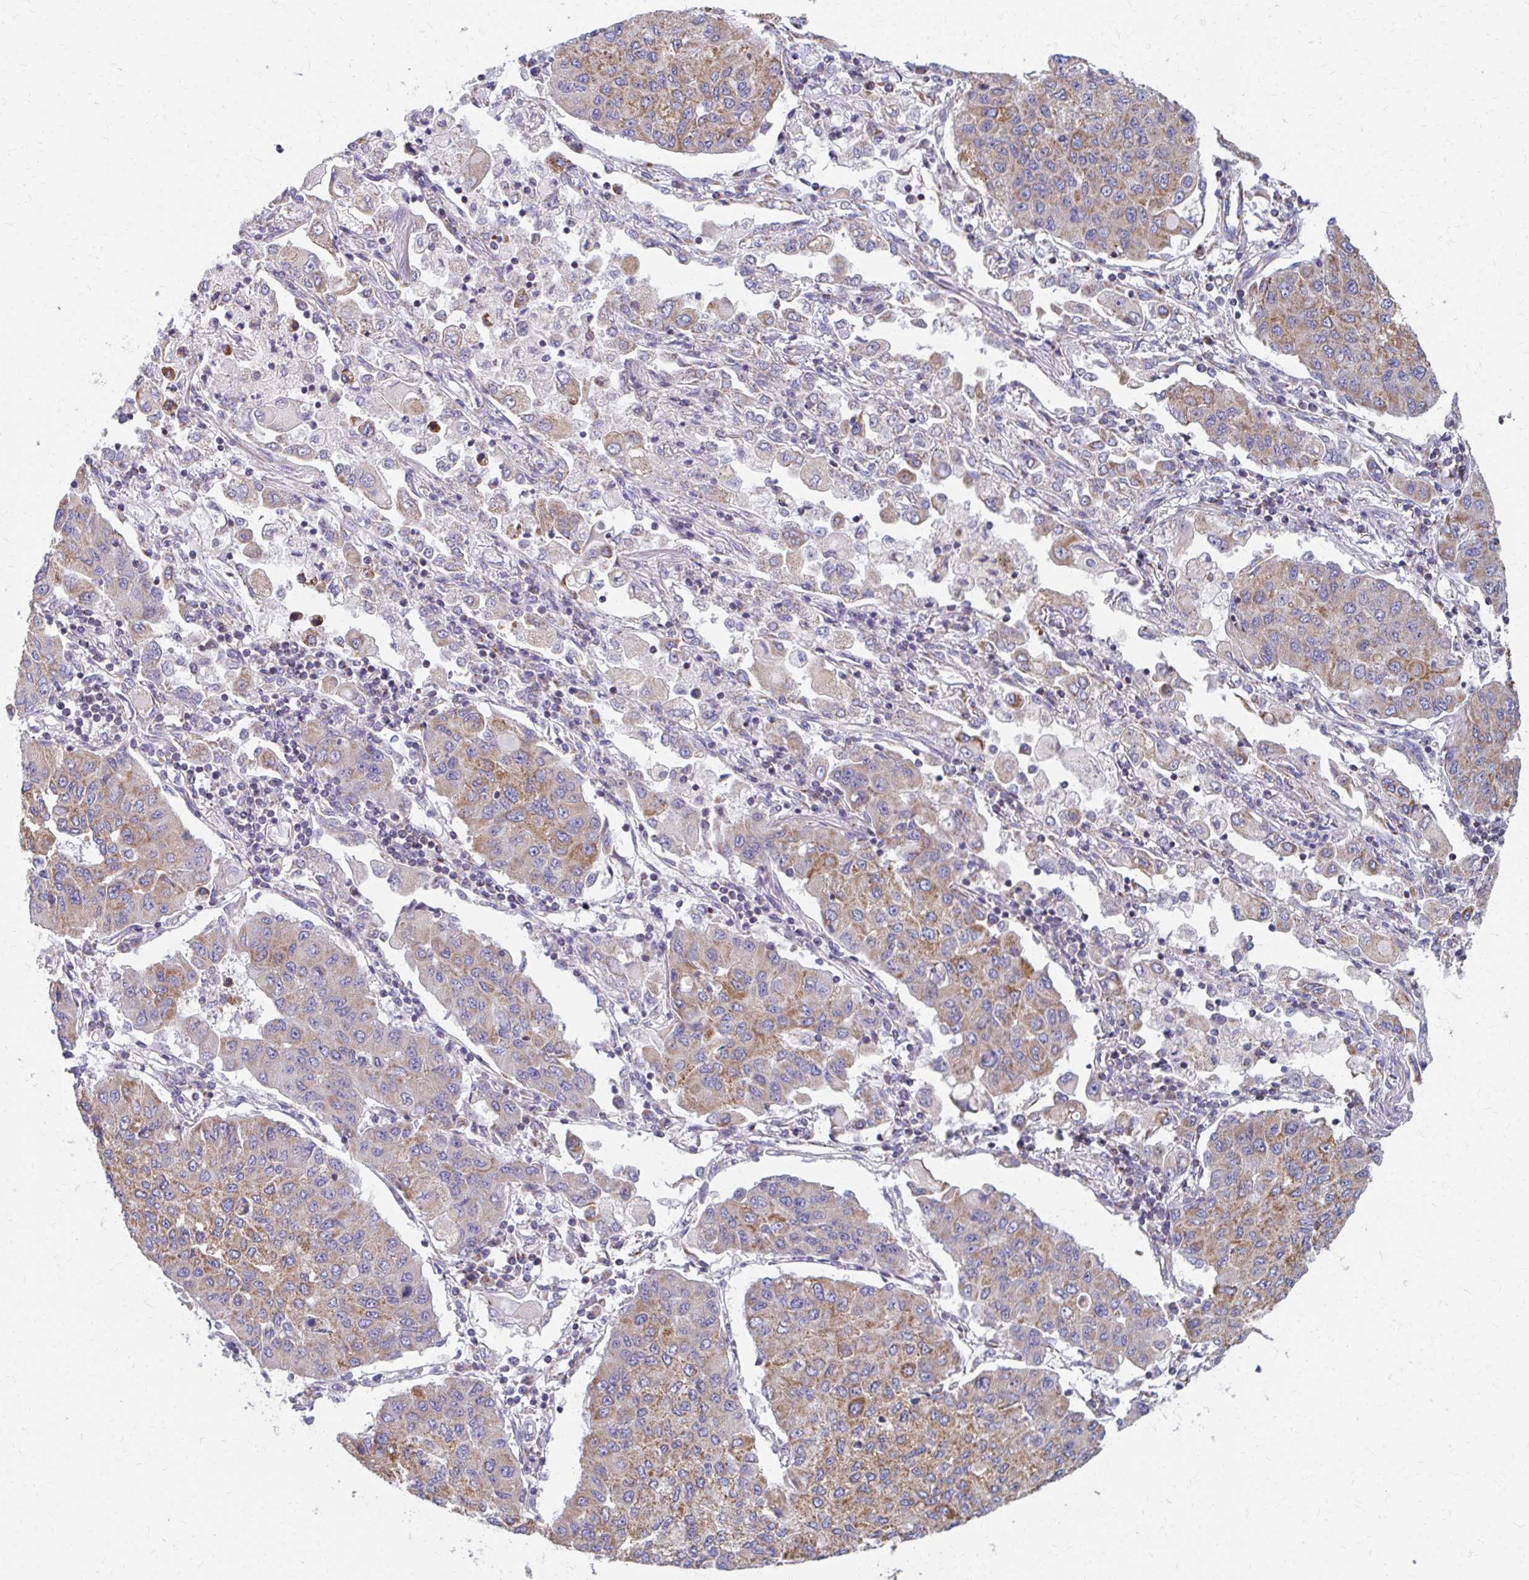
{"staining": {"intensity": "moderate", "quantity": ">75%", "location": "cytoplasmic/membranous"}, "tissue": "lung cancer", "cell_type": "Tumor cells", "image_type": "cancer", "snomed": [{"axis": "morphology", "description": "Squamous cell carcinoma, NOS"}, {"axis": "topography", "description": "Lung"}], "caption": "Immunohistochemistry (IHC) histopathology image of human lung cancer (squamous cell carcinoma) stained for a protein (brown), which exhibits medium levels of moderate cytoplasmic/membranous expression in approximately >75% of tumor cells.", "gene": "RCC1L", "patient": {"sex": "male", "age": 74}}